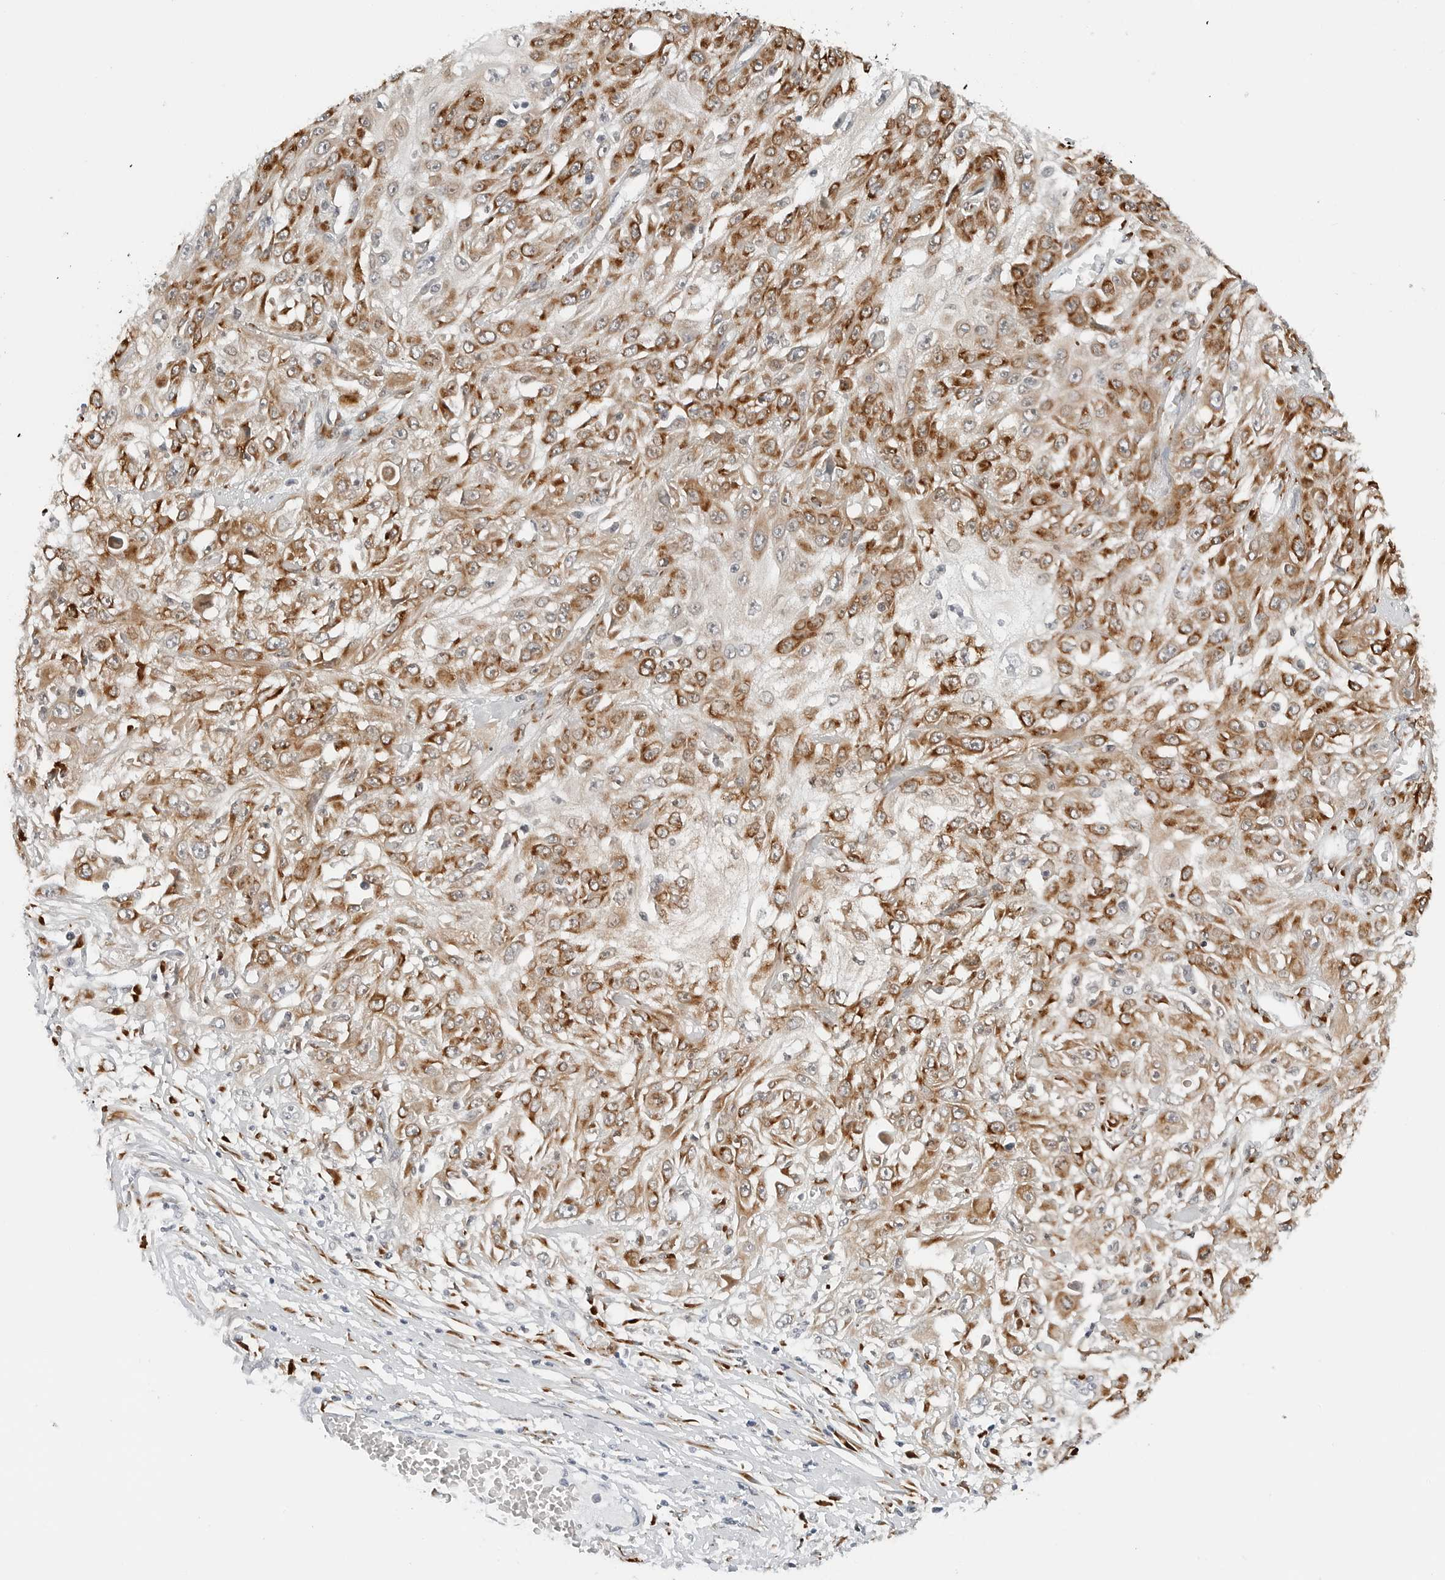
{"staining": {"intensity": "strong", "quantity": "25%-75%", "location": "cytoplasmic/membranous"}, "tissue": "skin cancer", "cell_type": "Tumor cells", "image_type": "cancer", "snomed": [{"axis": "morphology", "description": "Squamous cell carcinoma, NOS"}, {"axis": "morphology", "description": "Squamous cell carcinoma, metastatic, NOS"}, {"axis": "topography", "description": "Skin"}, {"axis": "topography", "description": "Lymph node"}], "caption": "Protein expression analysis of skin squamous cell carcinoma exhibits strong cytoplasmic/membranous positivity in about 25%-75% of tumor cells. The protein of interest is stained brown, and the nuclei are stained in blue (DAB (3,3'-diaminobenzidine) IHC with brightfield microscopy, high magnification).", "gene": "P4HA2", "patient": {"sex": "male", "age": 75}}